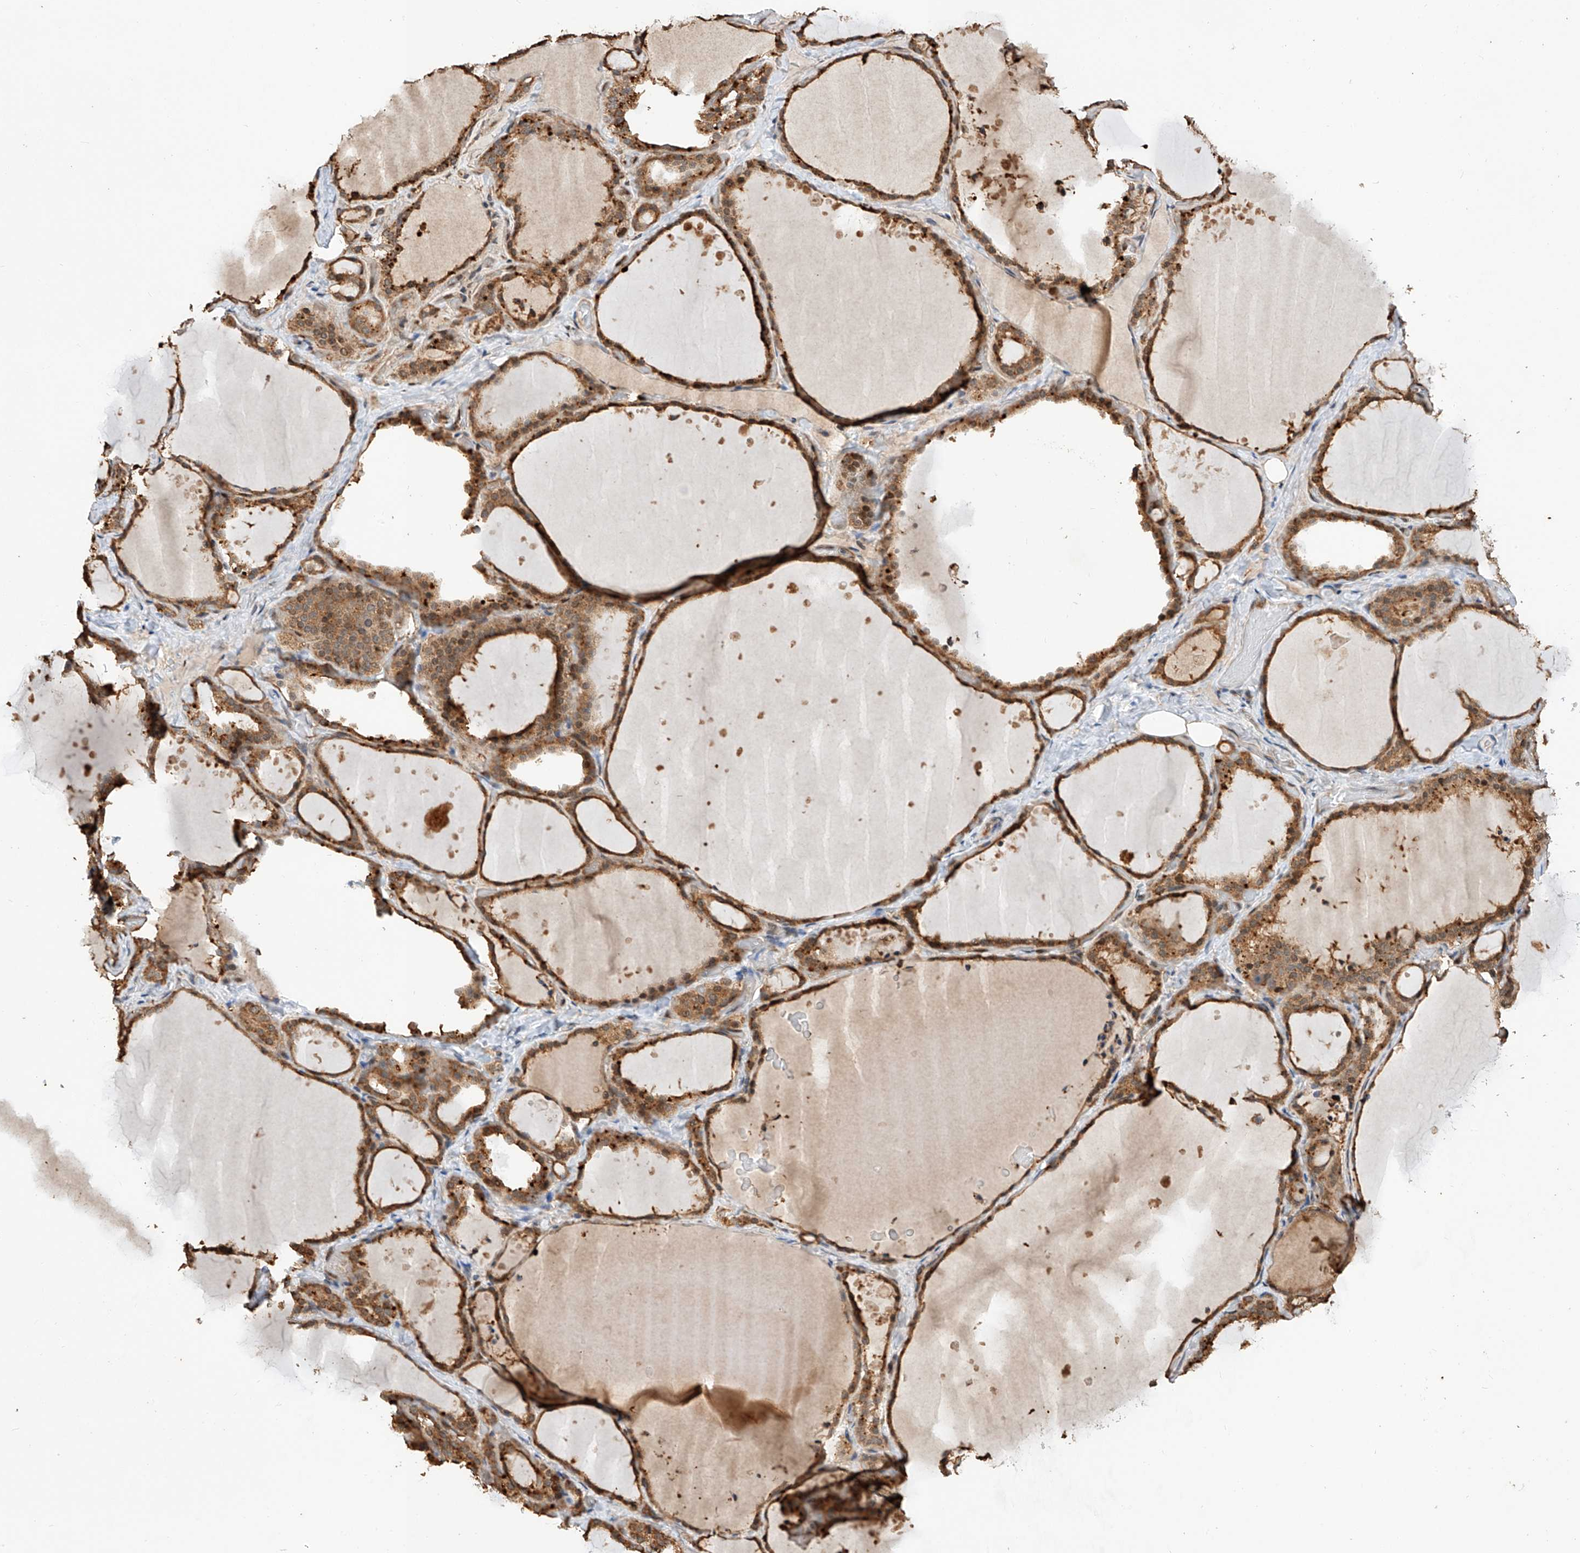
{"staining": {"intensity": "moderate", "quantity": ">75%", "location": "cytoplasmic/membranous"}, "tissue": "thyroid gland", "cell_type": "Glandular cells", "image_type": "normal", "snomed": [{"axis": "morphology", "description": "Normal tissue, NOS"}, {"axis": "topography", "description": "Thyroid gland"}], "caption": "Immunohistochemical staining of benign human thyroid gland reveals moderate cytoplasmic/membranous protein expression in approximately >75% of glandular cells.", "gene": "RILPL2", "patient": {"sex": "female", "age": 44}}